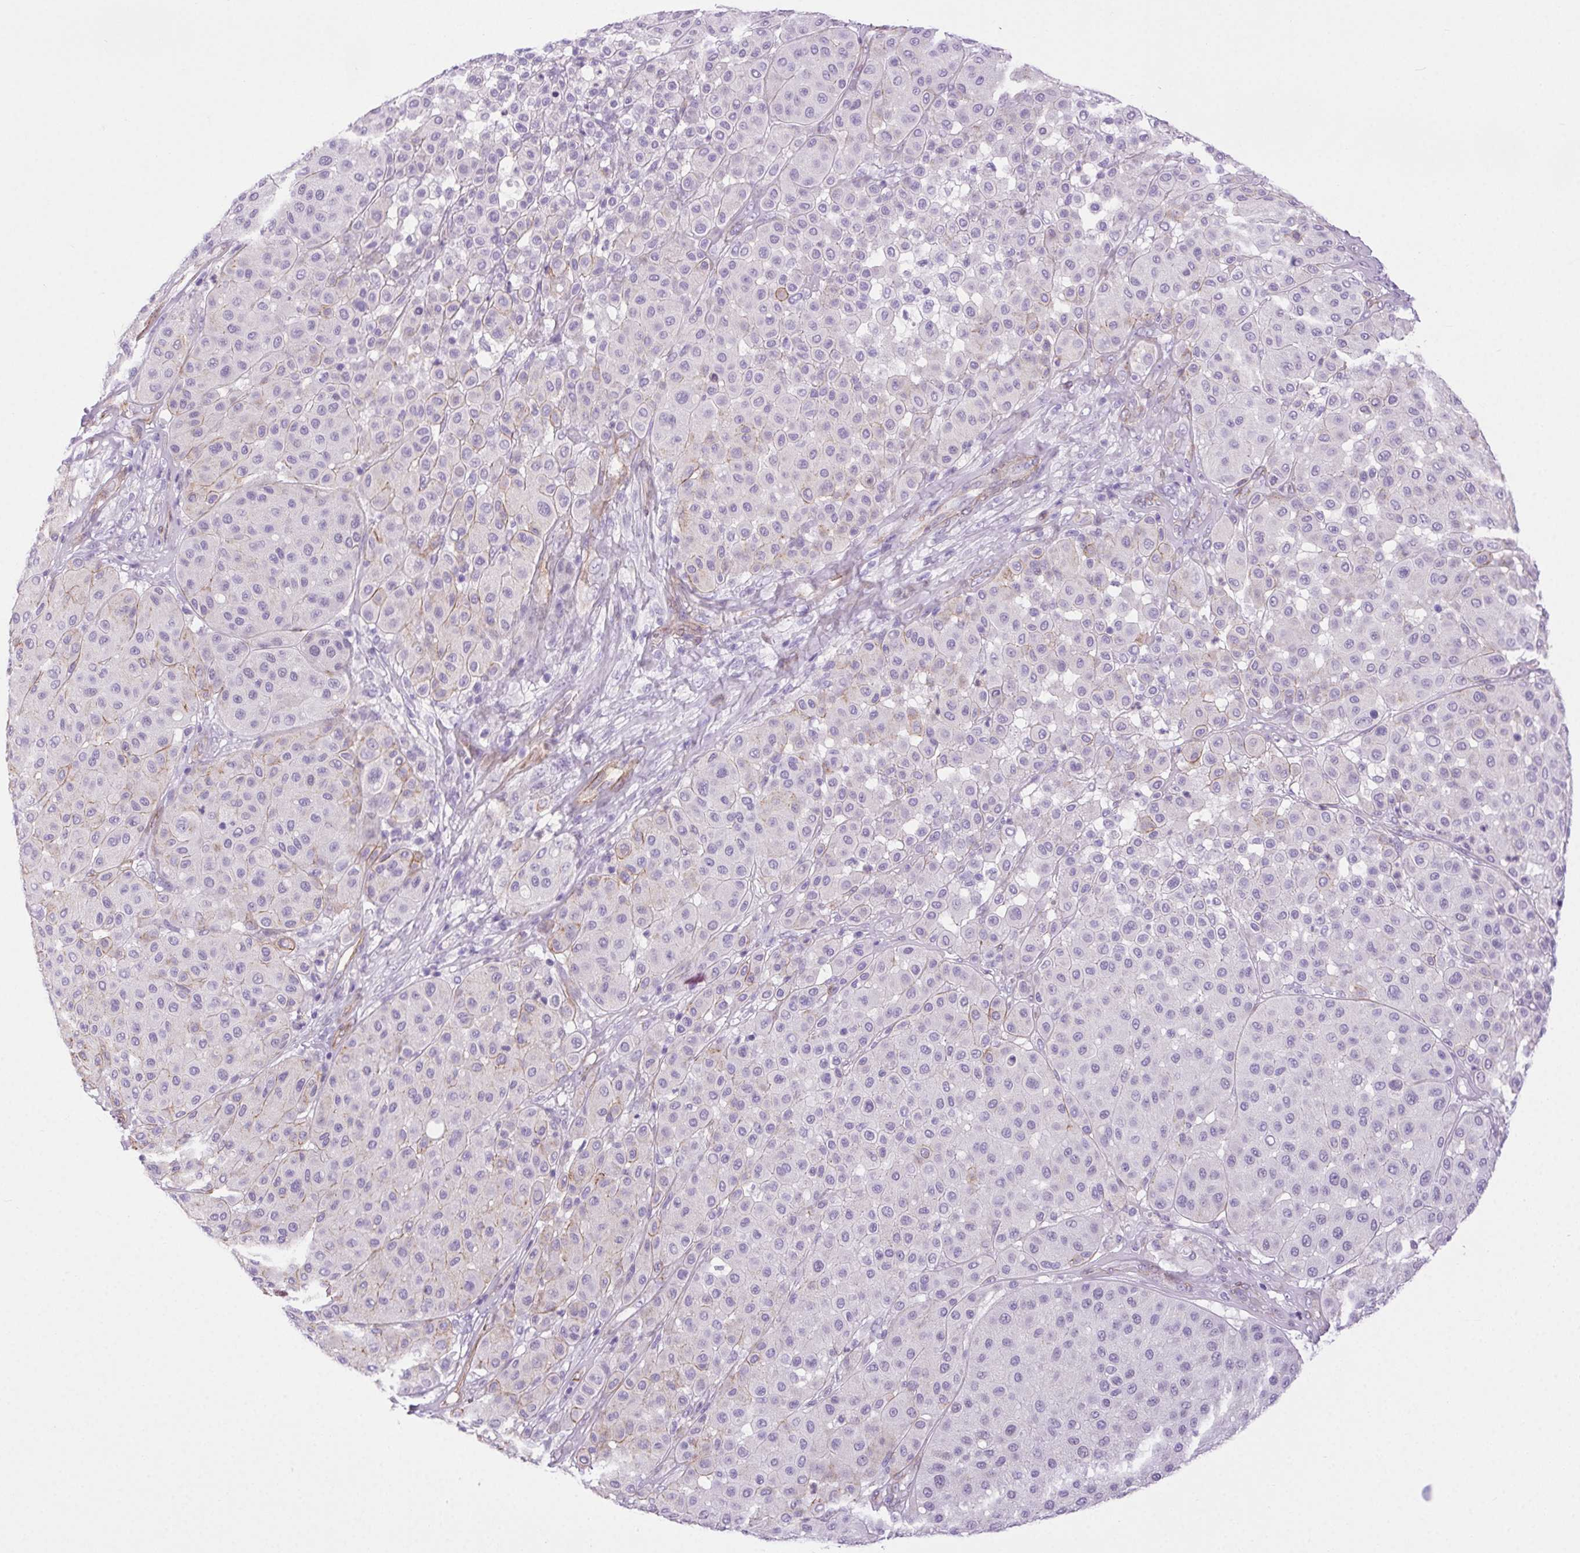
{"staining": {"intensity": "negative", "quantity": "none", "location": "none"}, "tissue": "melanoma", "cell_type": "Tumor cells", "image_type": "cancer", "snomed": [{"axis": "morphology", "description": "Malignant melanoma, Metastatic site"}, {"axis": "topography", "description": "Smooth muscle"}], "caption": "Immunohistochemical staining of human malignant melanoma (metastatic site) shows no significant positivity in tumor cells.", "gene": "SHCBP1L", "patient": {"sex": "male", "age": 41}}